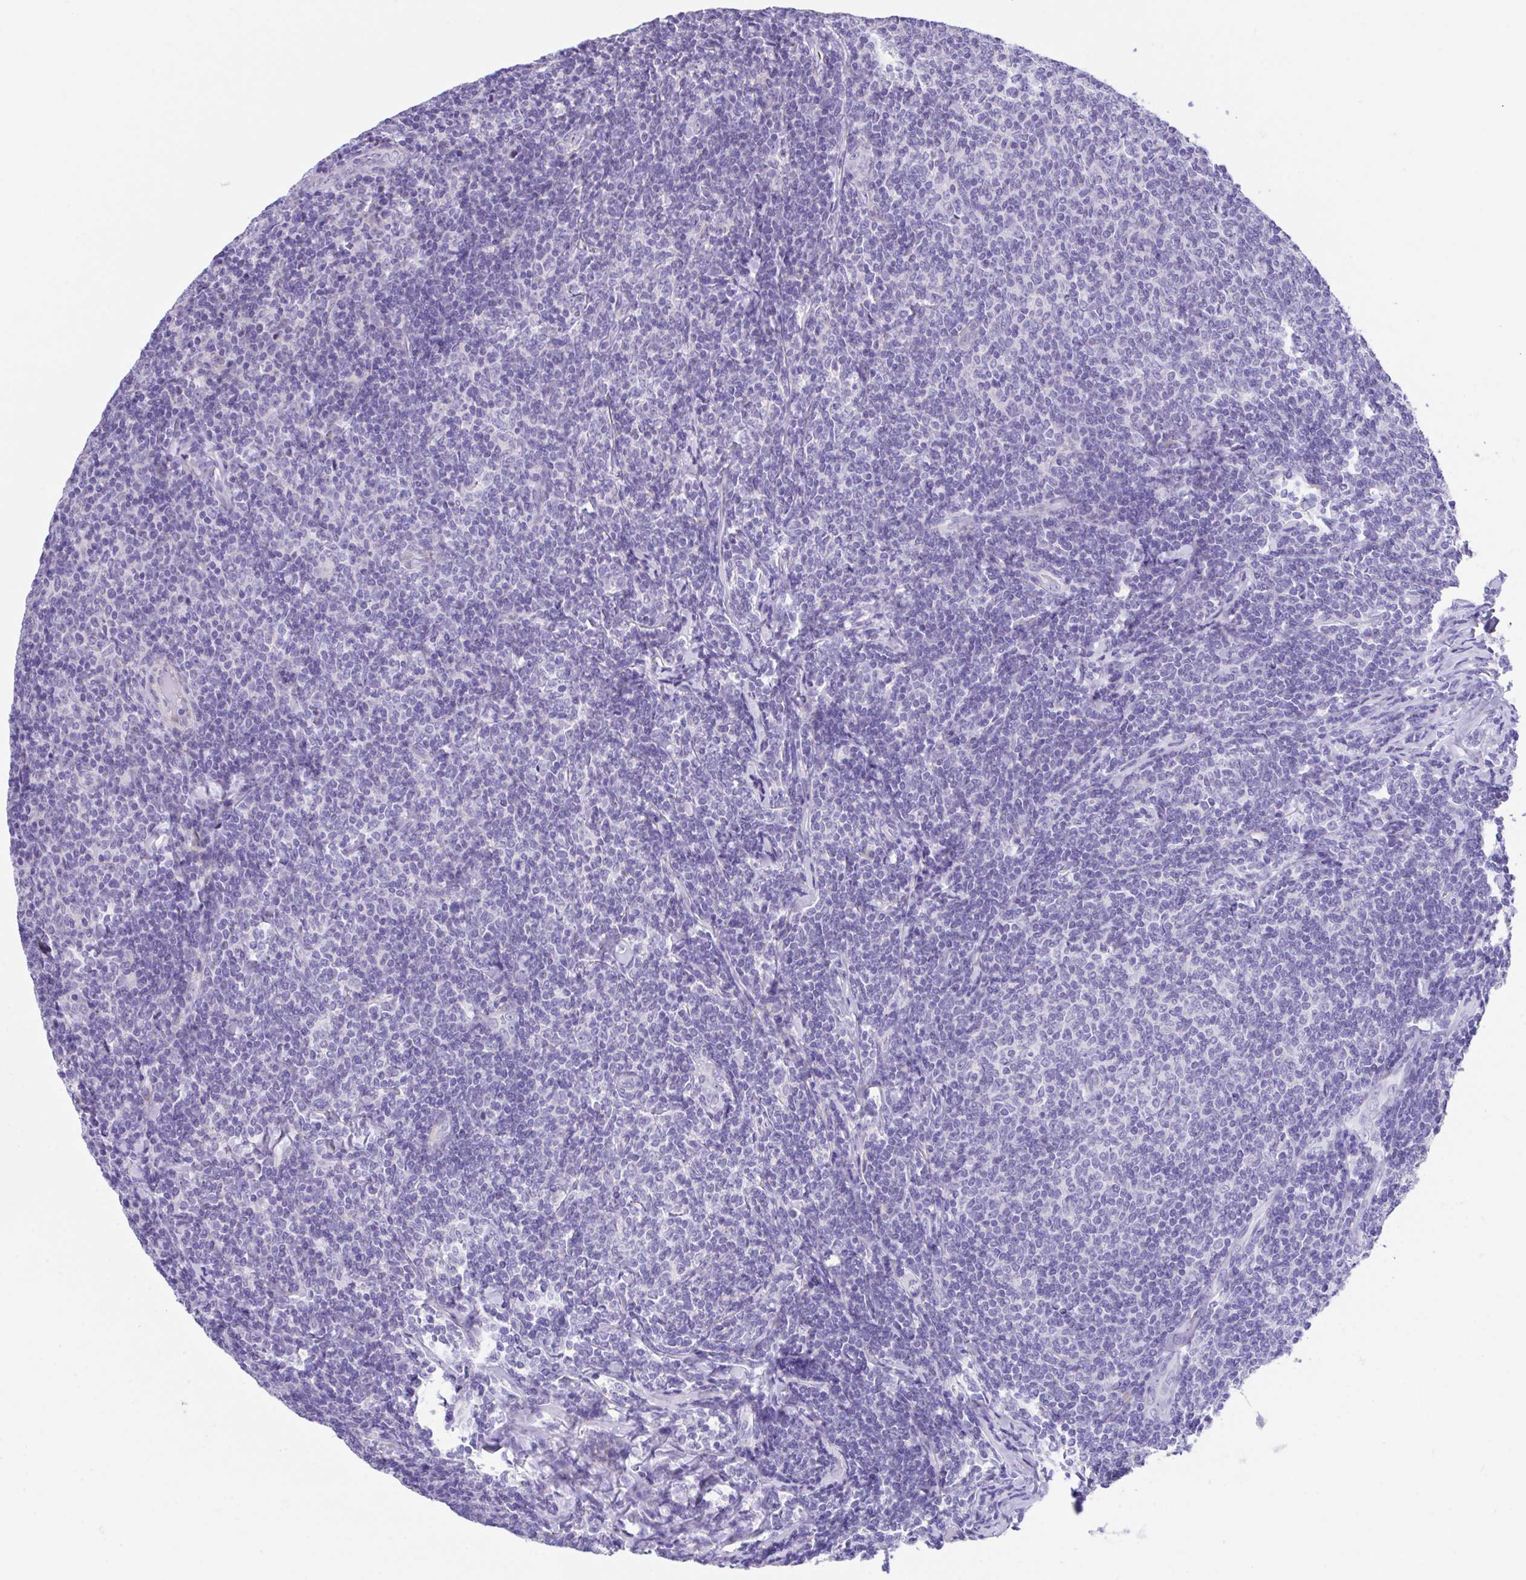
{"staining": {"intensity": "negative", "quantity": "none", "location": "none"}, "tissue": "lymphoma", "cell_type": "Tumor cells", "image_type": "cancer", "snomed": [{"axis": "morphology", "description": "Malignant lymphoma, non-Hodgkin's type, Low grade"}, {"axis": "topography", "description": "Lymph node"}], "caption": "Tumor cells are negative for protein expression in human lymphoma. (DAB (3,3'-diaminobenzidine) immunohistochemistry with hematoxylin counter stain).", "gene": "SLC16A6", "patient": {"sex": "male", "age": 52}}